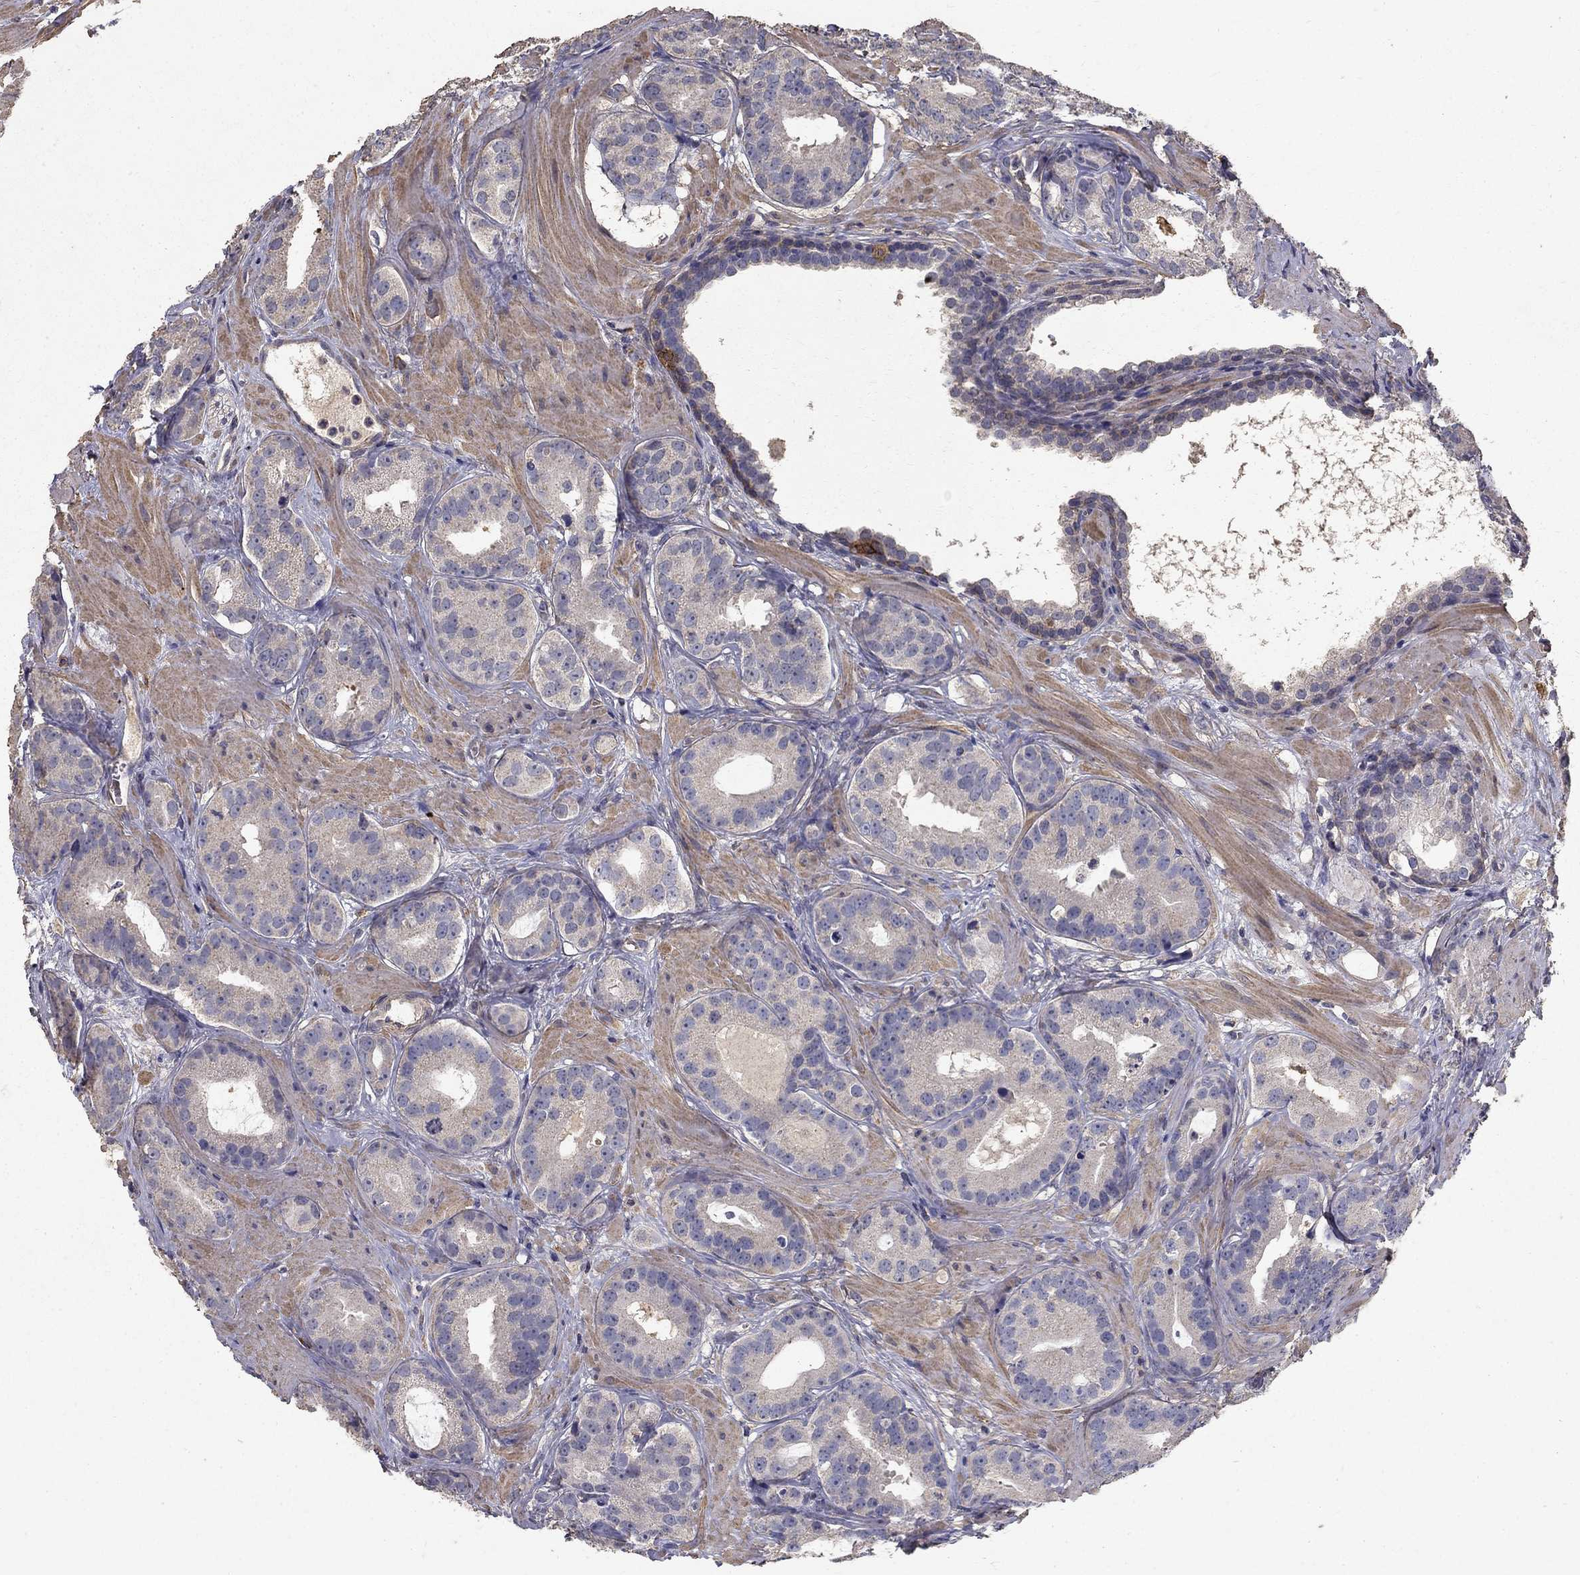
{"staining": {"intensity": "negative", "quantity": "none", "location": "none"}, "tissue": "prostate cancer", "cell_type": "Tumor cells", "image_type": "cancer", "snomed": [{"axis": "morphology", "description": "Adenocarcinoma, NOS"}, {"axis": "topography", "description": "Prostate"}], "caption": "Photomicrograph shows no protein staining in tumor cells of prostate adenocarcinoma tissue. (IHC, brightfield microscopy, high magnification).", "gene": "MPP2", "patient": {"sex": "male", "age": 69}}